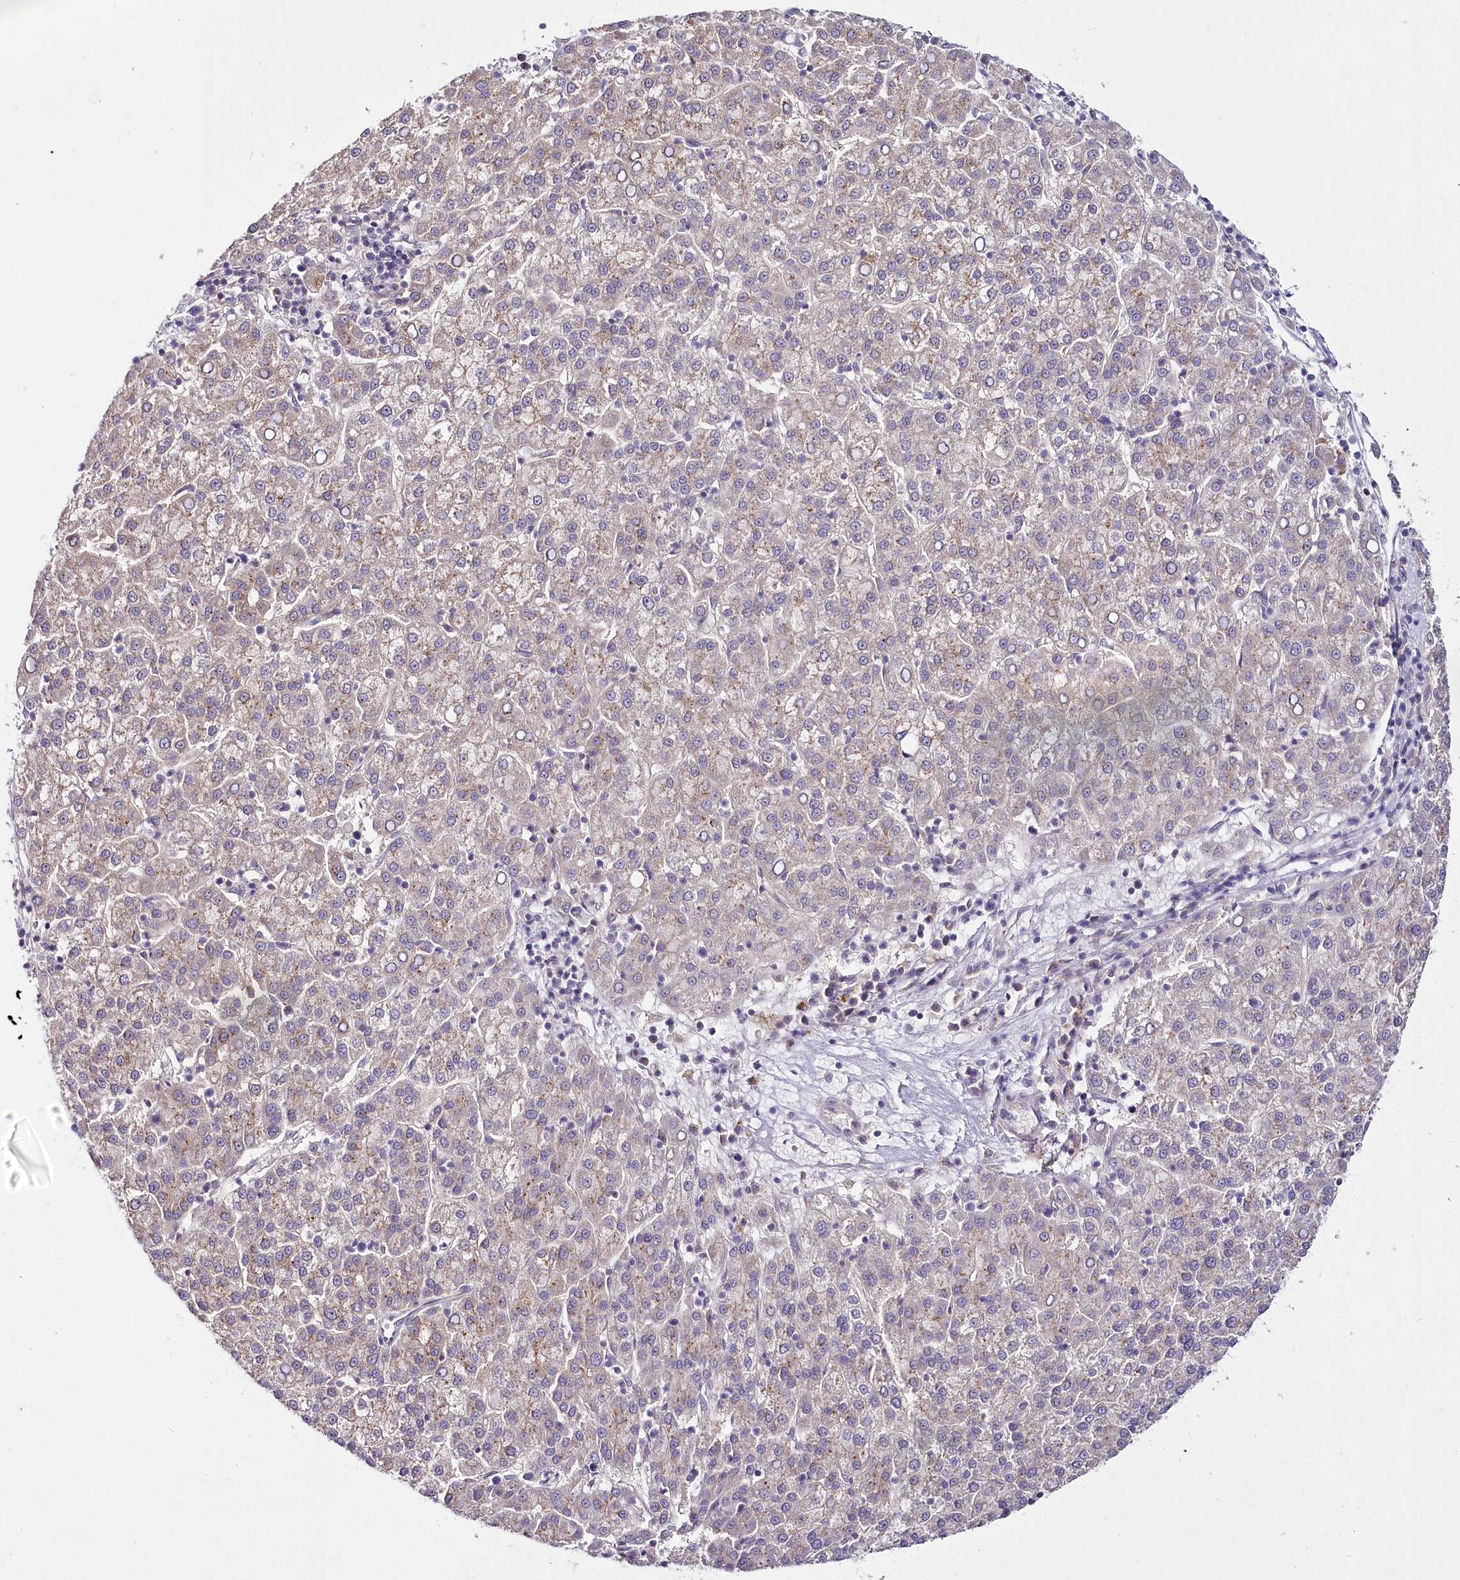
{"staining": {"intensity": "weak", "quantity": "25%-75%", "location": "cytoplasmic/membranous"}, "tissue": "liver cancer", "cell_type": "Tumor cells", "image_type": "cancer", "snomed": [{"axis": "morphology", "description": "Carcinoma, Hepatocellular, NOS"}, {"axis": "topography", "description": "Liver"}], "caption": "Immunohistochemical staining of hepatocellular carcinoma (liver) shows low levels of weak cytoplasmic/membranous staining in approximately 25%-75% of tumor cells.", "gene": "VWA5A", "patient": {"sex": "female", "age": 58}}